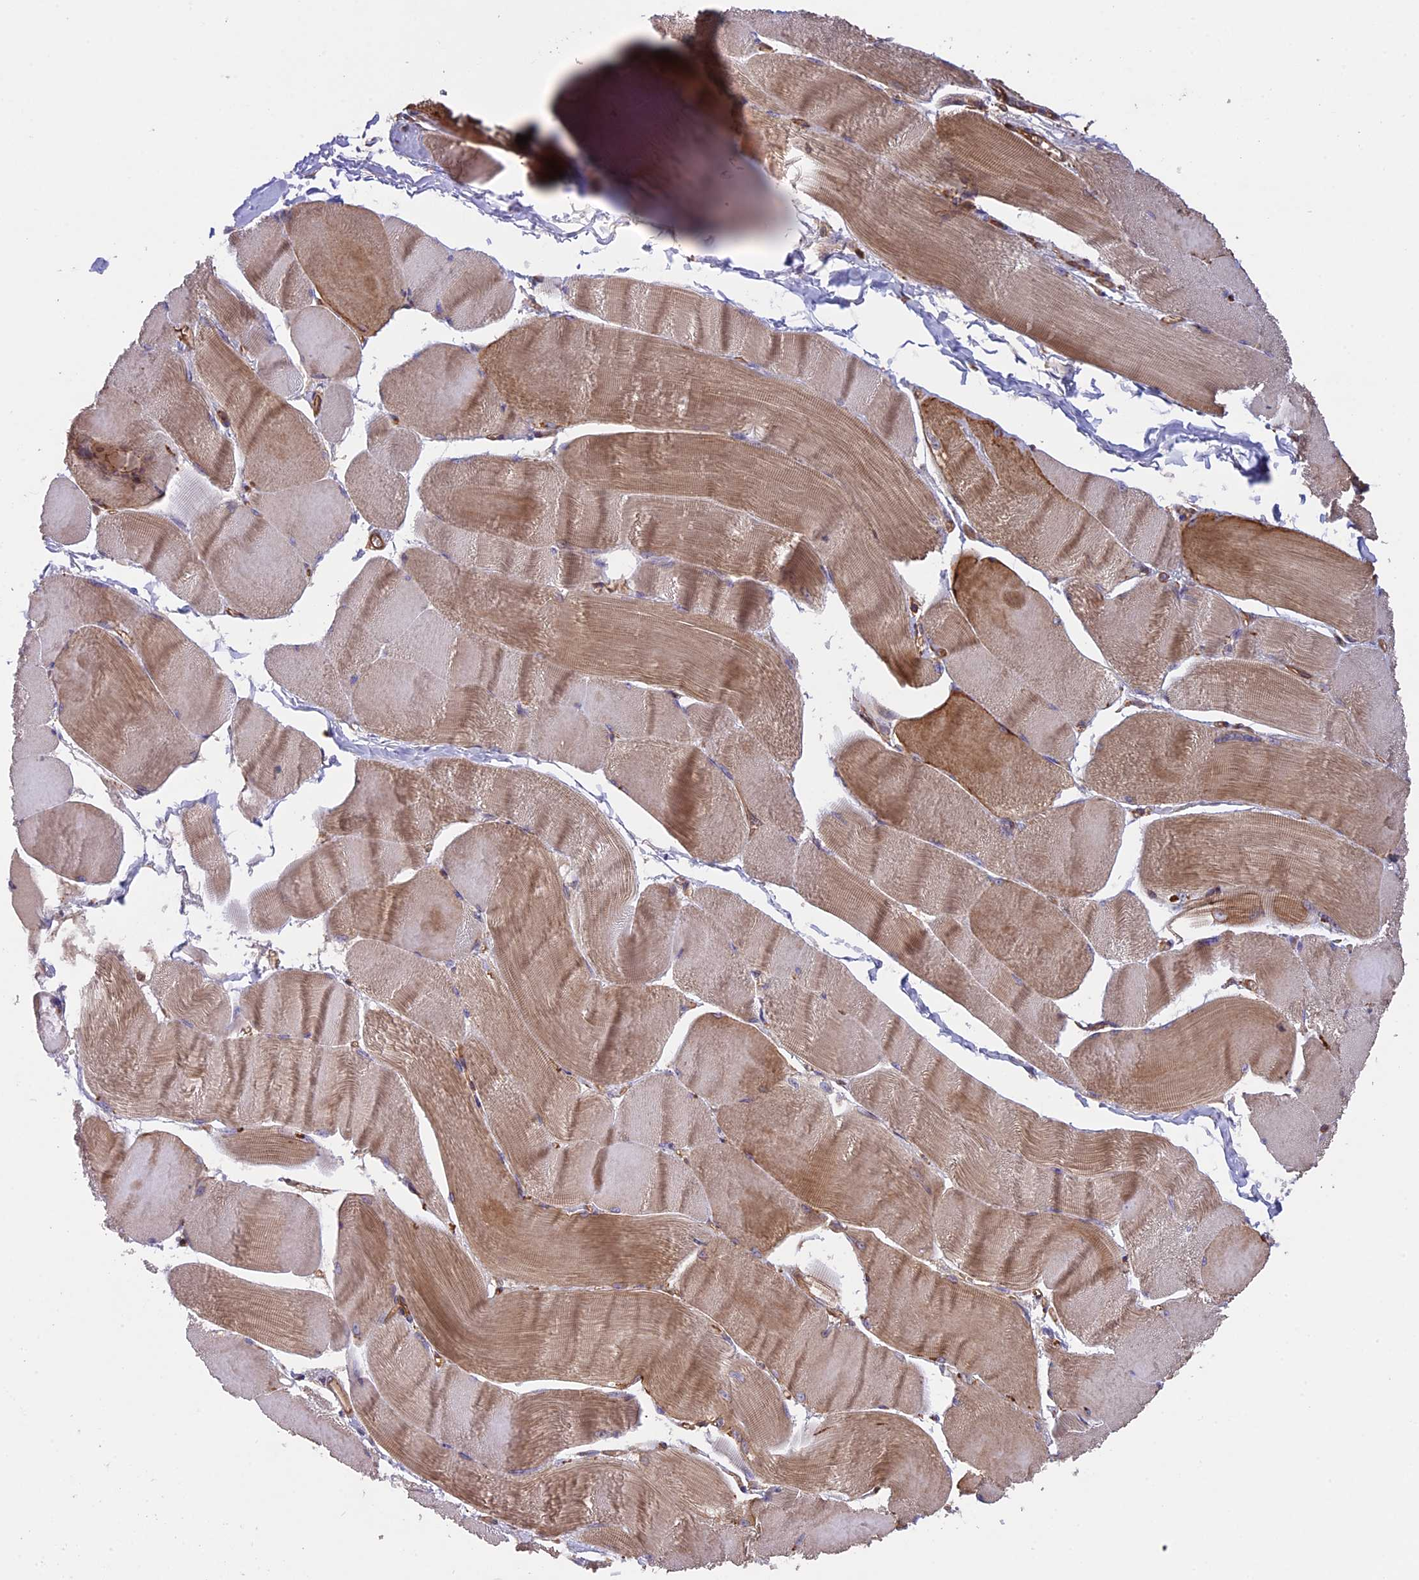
{"staining": {"intensity": "moderate", "quantity": ">75%", "location": "cytoplasmic/membranous"}, "tissue": "skeletal muscle", "cell_type": "Myocytes", "image_type": "normal", "snomed": [{"axis": "morphology", "description": "Normal tissue, NOS"}, {"axis": "morphology", "description": "Basal cell carcinoma"}, {"axis": "topography", "description": "Skeletal muscle"}], "caption": "A medium amount of moderate cytoplasmic/membranous expression is seen in approximately >75% of myocytes in normal skeletal muscle. The protein is shown in brown color, while the nuclei are stained blue.", "gene": "GAS8", "patient": {"sex": "female", "age": 64}}